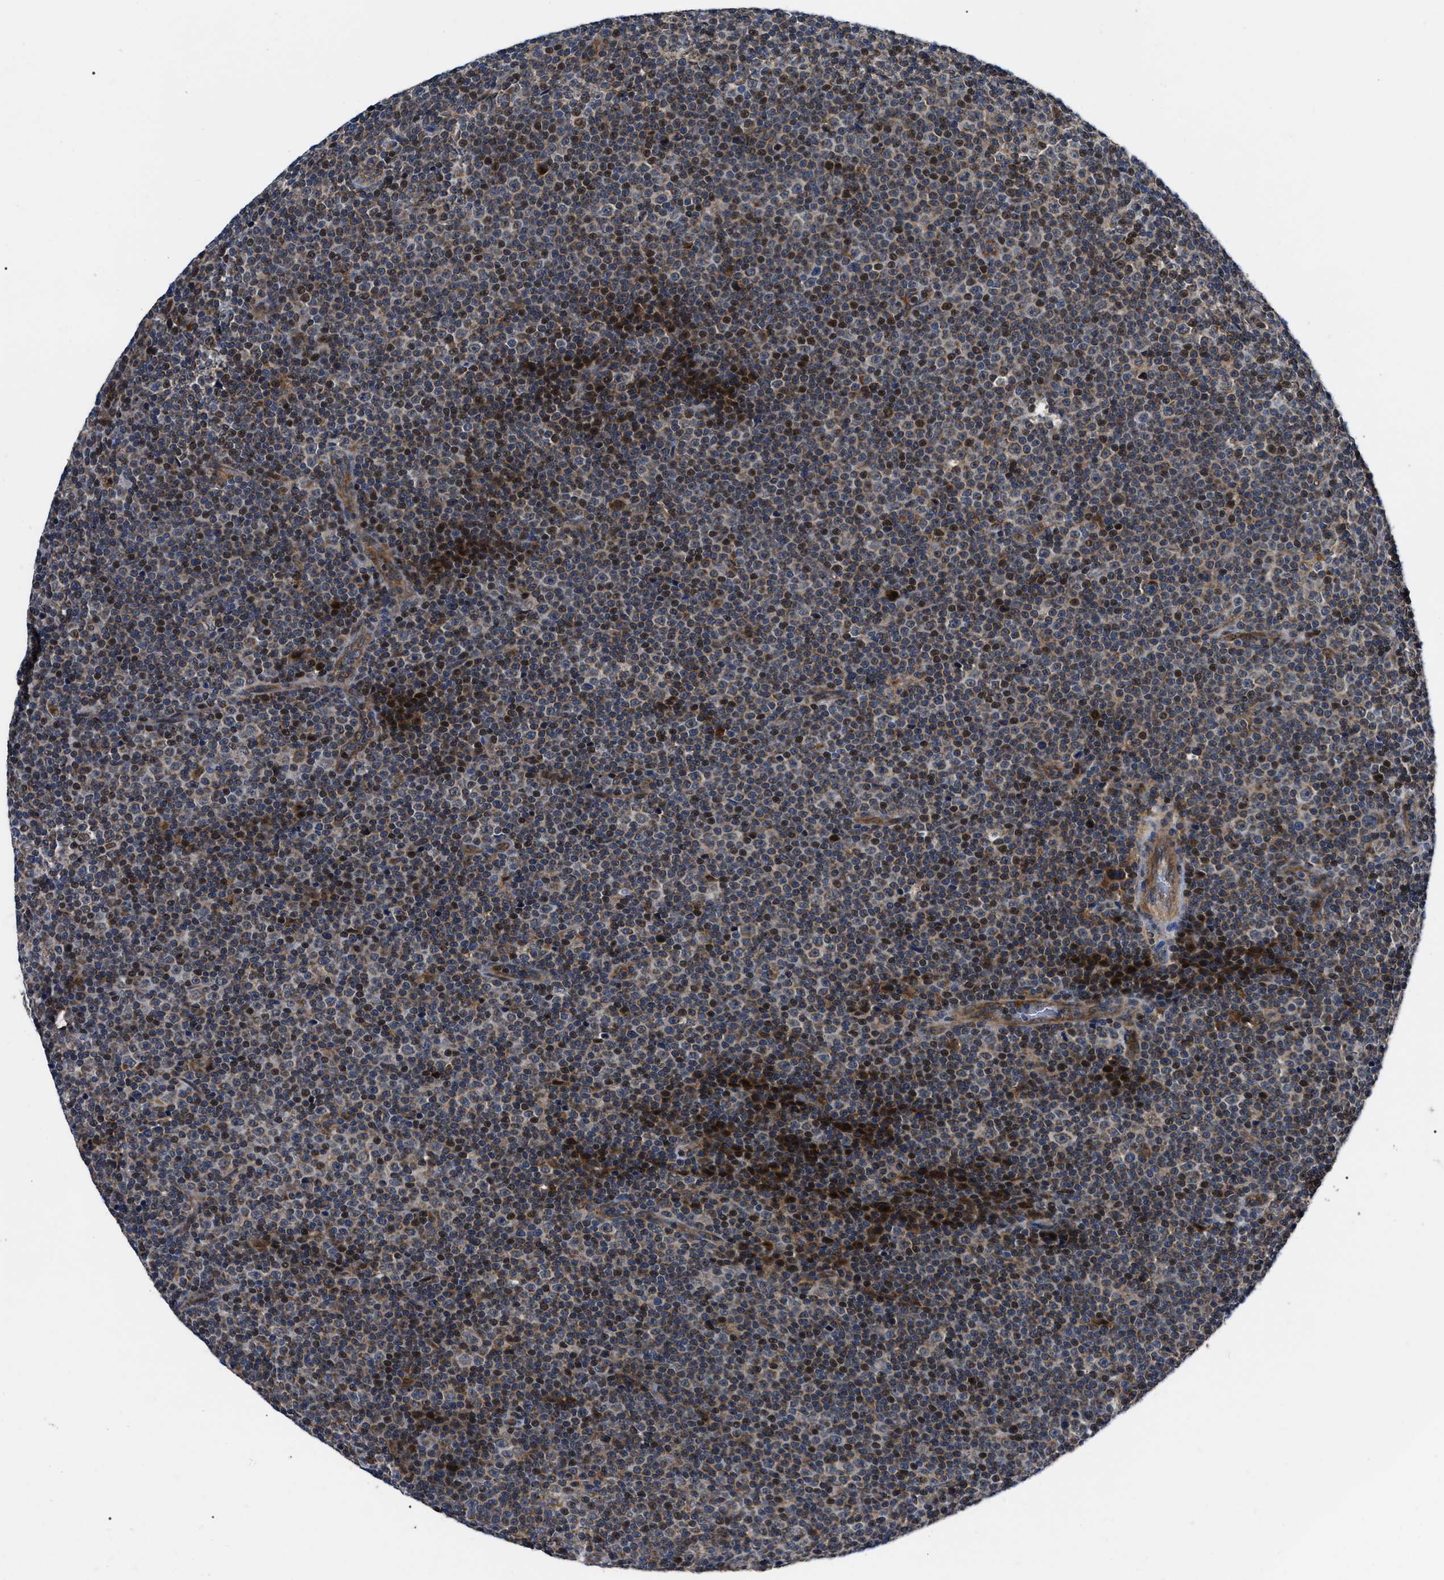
{"staining": {"intensity": "weak", "quantity": "25%-75%", "location": "cytoplasmic/membranous"}, "tissue": "lymphoma", "cell_type": "Tumor cells", "image_type": "cancer", "snomed": [{"axis": "morphology", "description": "Malignant lymphoma, non-Hodgkin's type, Low grade"}, {"axis": "topography", "description": "Lymph node"}], "caption": "Weak cytoplasmic/membranous protein positivity is identified in approximately 25%-75% of tumor cells in lymphoma.", "gene": "PPWD1", "patient": {"sex": "female", "age": 67}}